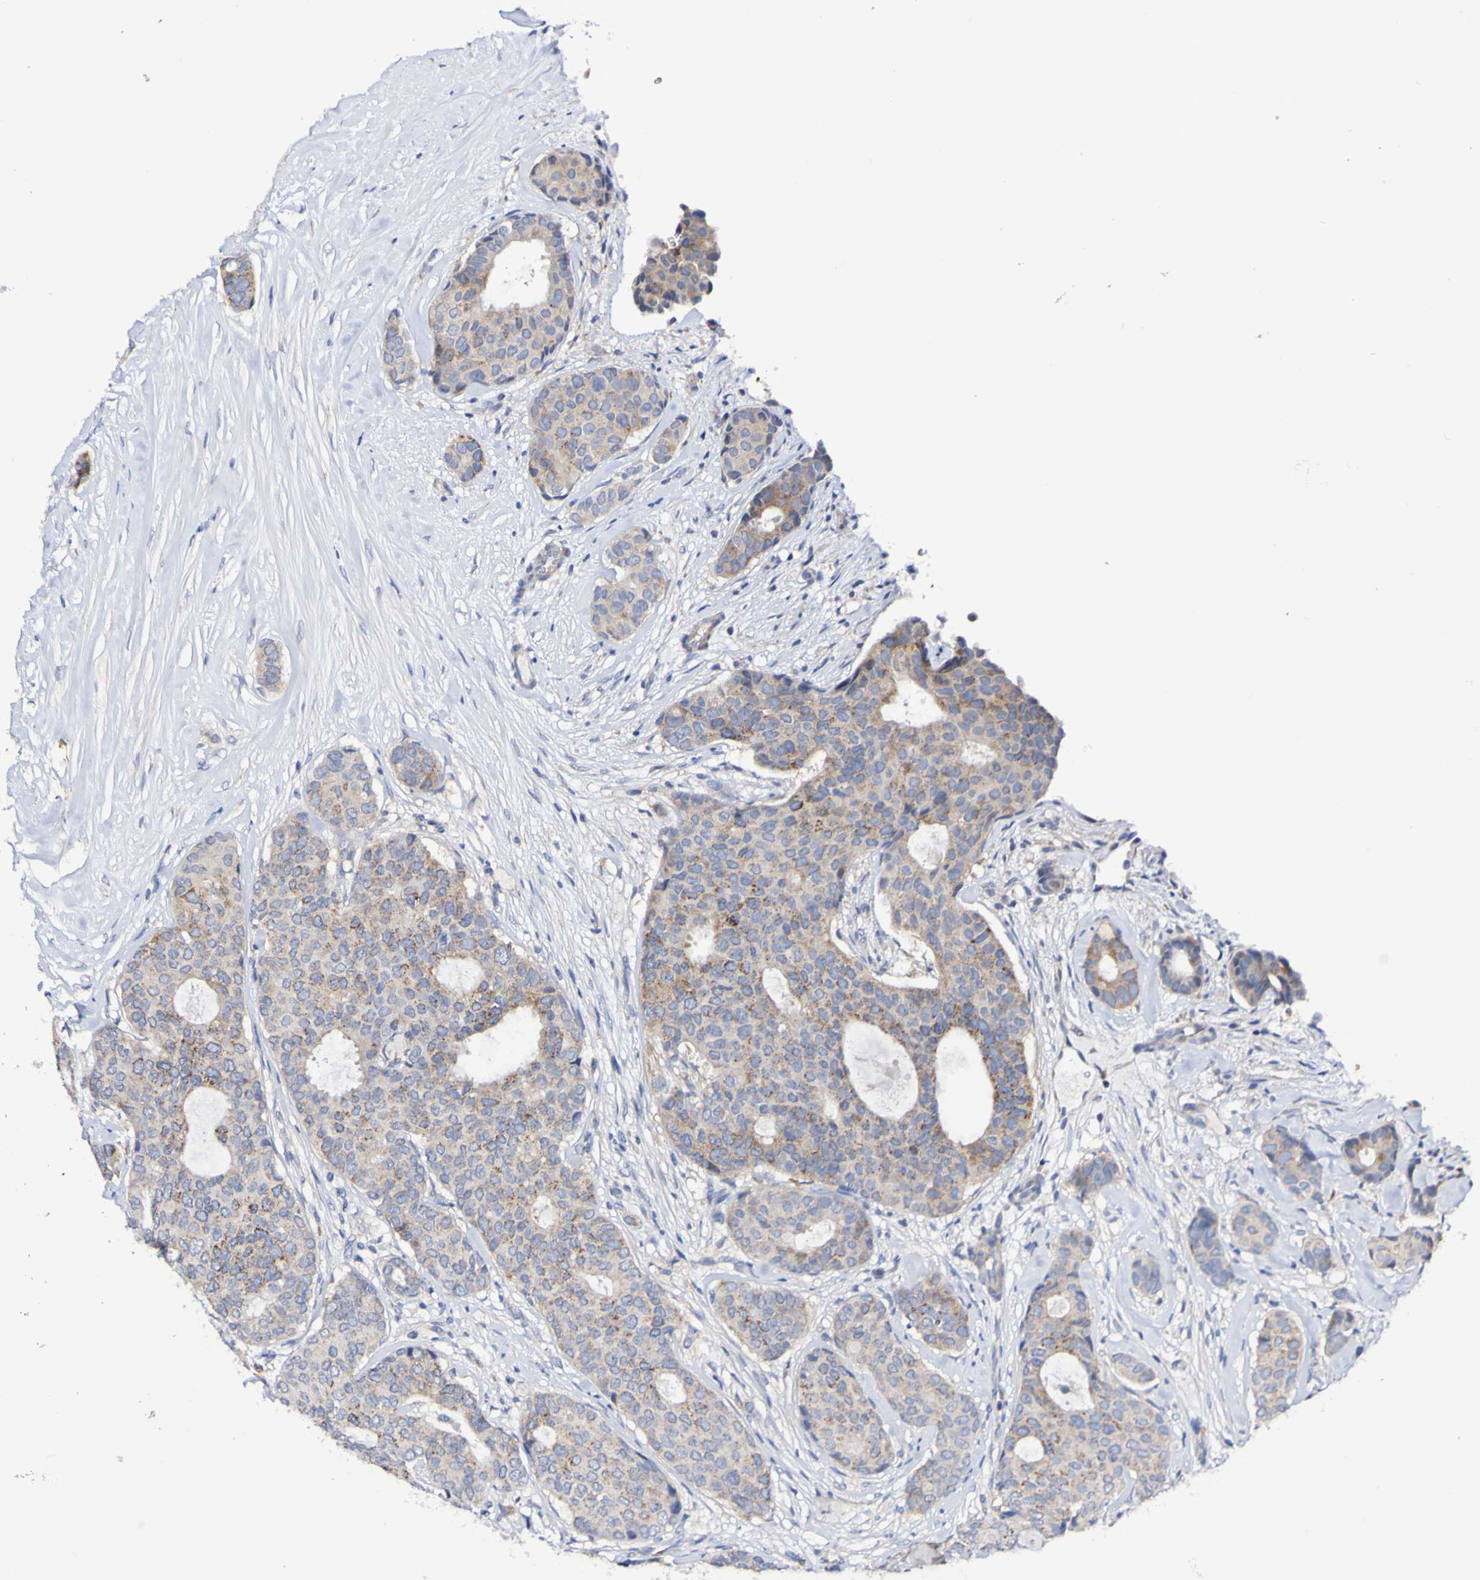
{"staining": {"intensity": "moderate", "quantity": "<25%", "location": "cytoplasmic/membranous"}, "tissue": "breast cancer", "cell_type": "Tumor cells", "image_type": "cancer", "snomed": [{"axis": "morphology", "description": "Duct carcinoma"}, {"axis": "topography", "description": "Breast"}], "caption": "Human breast infiltrating ductal carcinoma stained with a protein marker demonstrates moderate staining in tumor cells.", "gene": "WNT4", "patient": {"sex": "female", "age": 75}}